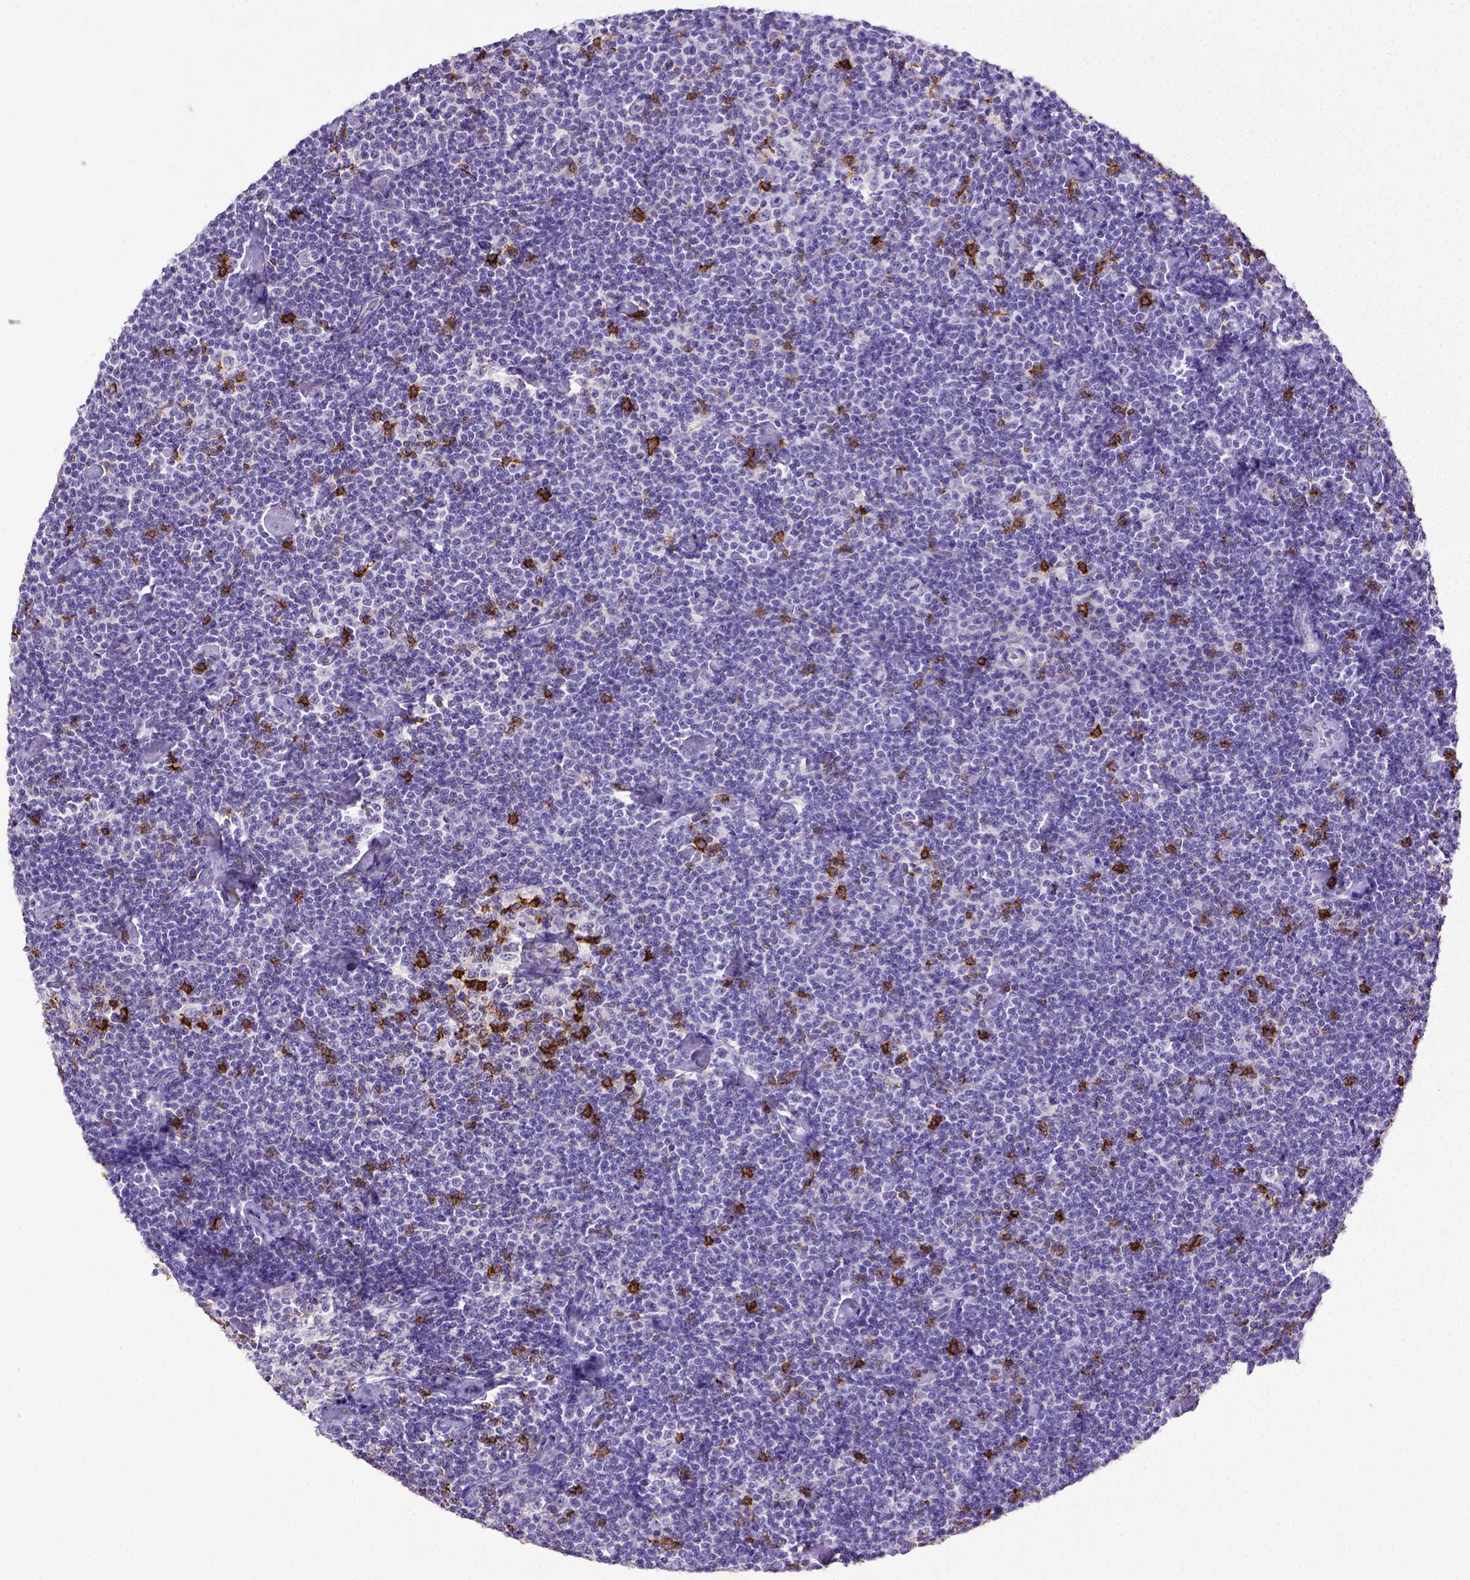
{"staining": {"intensity": "negative", "quantity": "none", "location": "none"}, "tissue": "lymphoma", "cell_type": "Tumor cells", "image_type": "cancer", "snomed": [{"axis": "morphology", "description": "Malignant lymphoma, non-Hodgkin's type, Low grade"}, {"axis": "topography", "description": "Lymph node"}], "caption": "The immunohistochemistry photomicrograph has no significant positivity in tumor cells of malignant lymphoma, non-Hodgkin's type (low-grade) tissue. (DAB (3,3'-diaminobenzidine) immunohistochemistry (IHC) visualized using brightfield microscopy, high magnification).", "gene": "B3GAT1", "patient": {"sex": "male", "age": 81}}